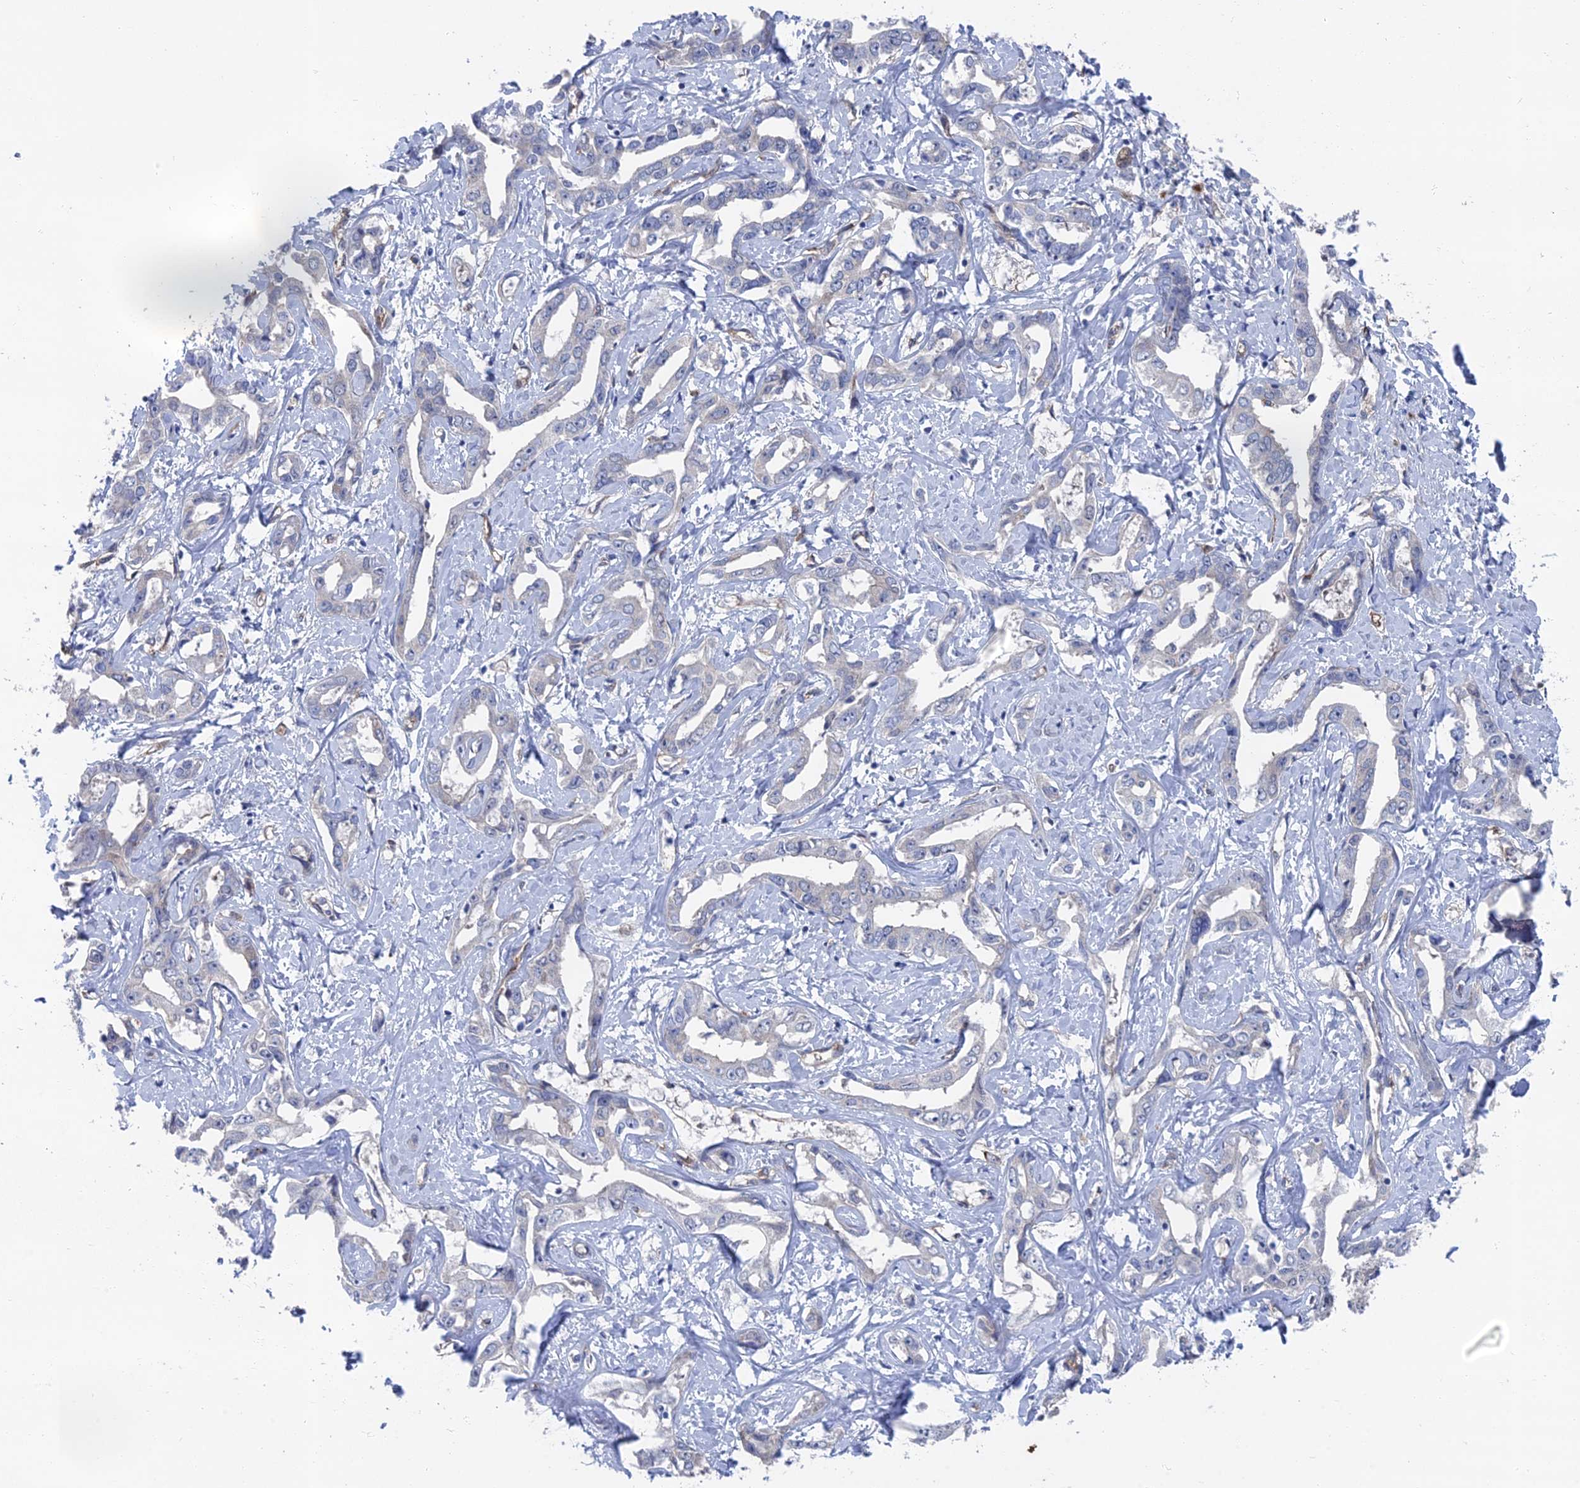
{"staining": {"intensity": "negative", "quantity": "none", "location": "none"}, "tissue": "liver cancer", "cell_type": "Tumor cells", "image_type": "cancer", "snomed": [{"axis": "morphology", "description": "Cholangiocarcinoma"}, {"axis": "topography", "description": "Liver"}], "caption": "Human liver cancer stained for a protein using IHC exhibits no expression in tumor cells.", "gene": "ARAP3", "patient": {"sex": "male", "age": 59}}